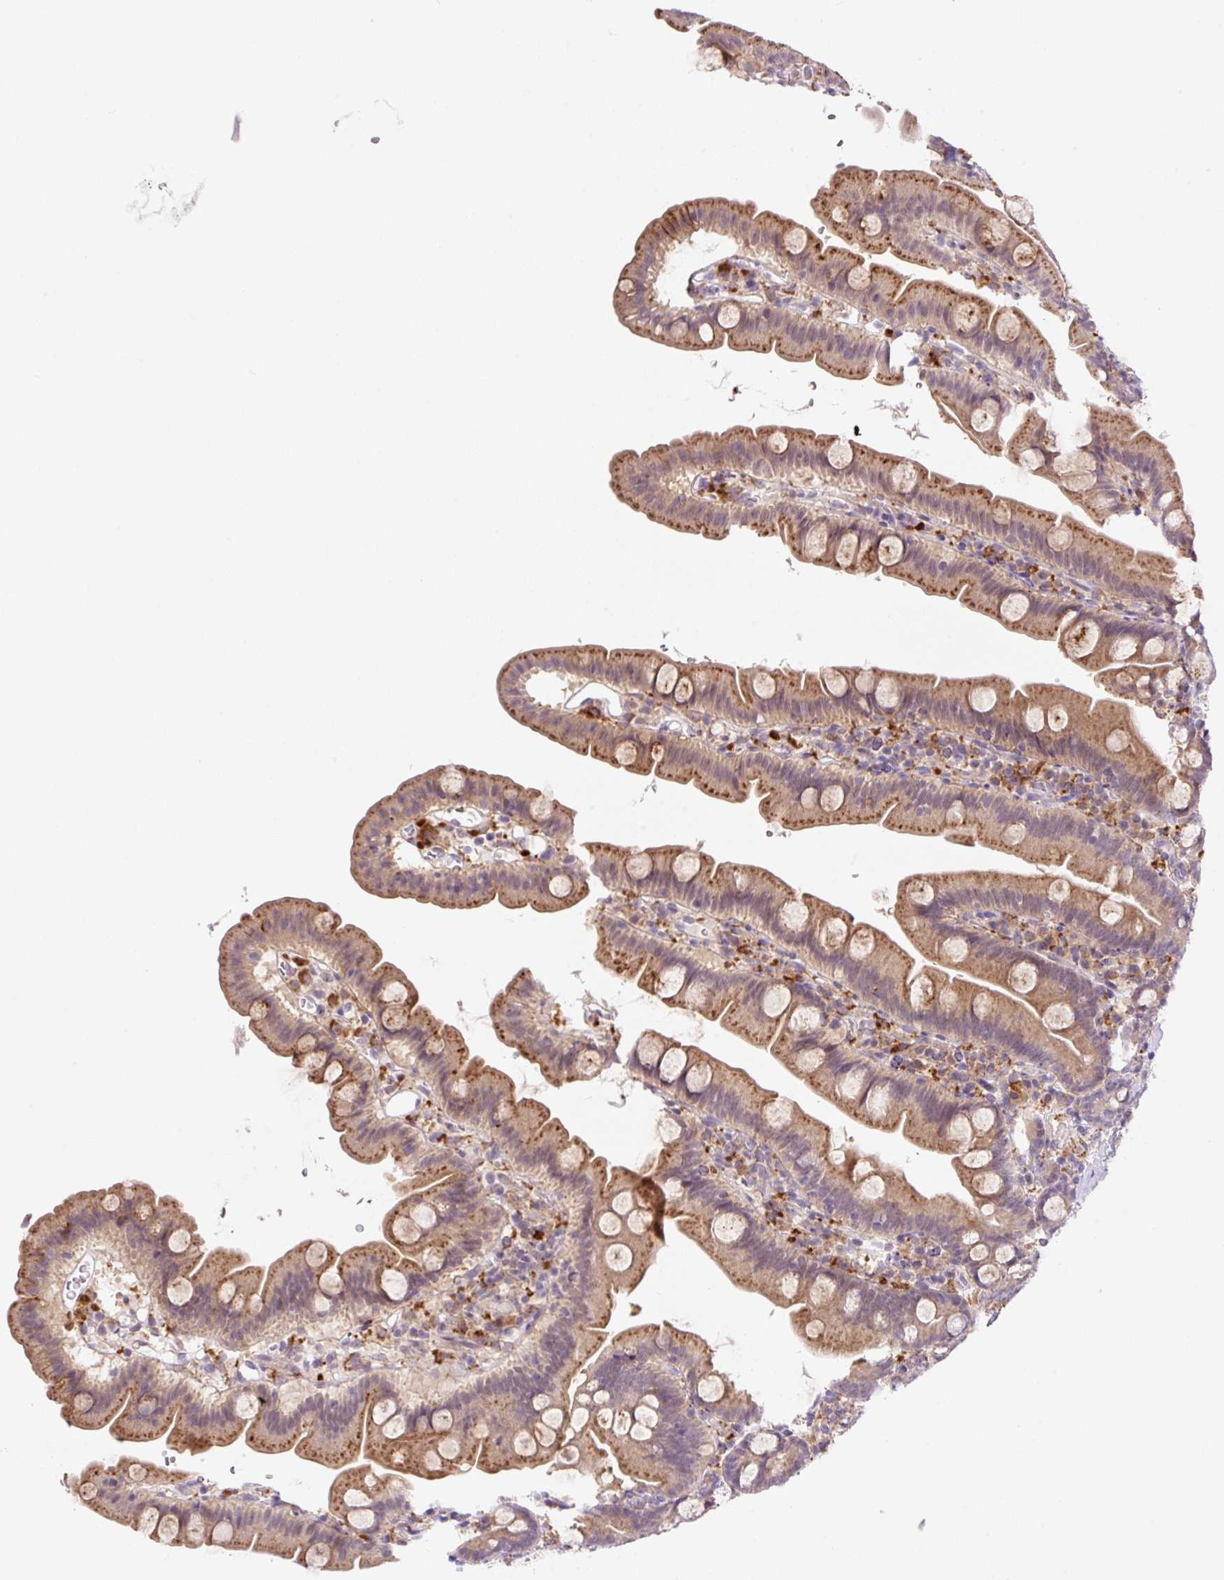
{"staining": {"intensity": "moderate", "quantity": ">75%", "location": "cytoplasmic/membranous"}, "tissue": "small intestine", "cell_type": "Glandular cells", "image_type": "normal", "snomed": [{"axis": "morphology", "description": "Normal tissue, NOS"}, {"axis": "topography", "description": "Small intestine"}], "caption": "Brown immunohistochemical staining in benign human small intestine shows moderate cytoplasmic/membranous expression in about >75% of glandular cells.", "gene": "CEBPZOS", "patient": {"sex": "female", "age": 68}}